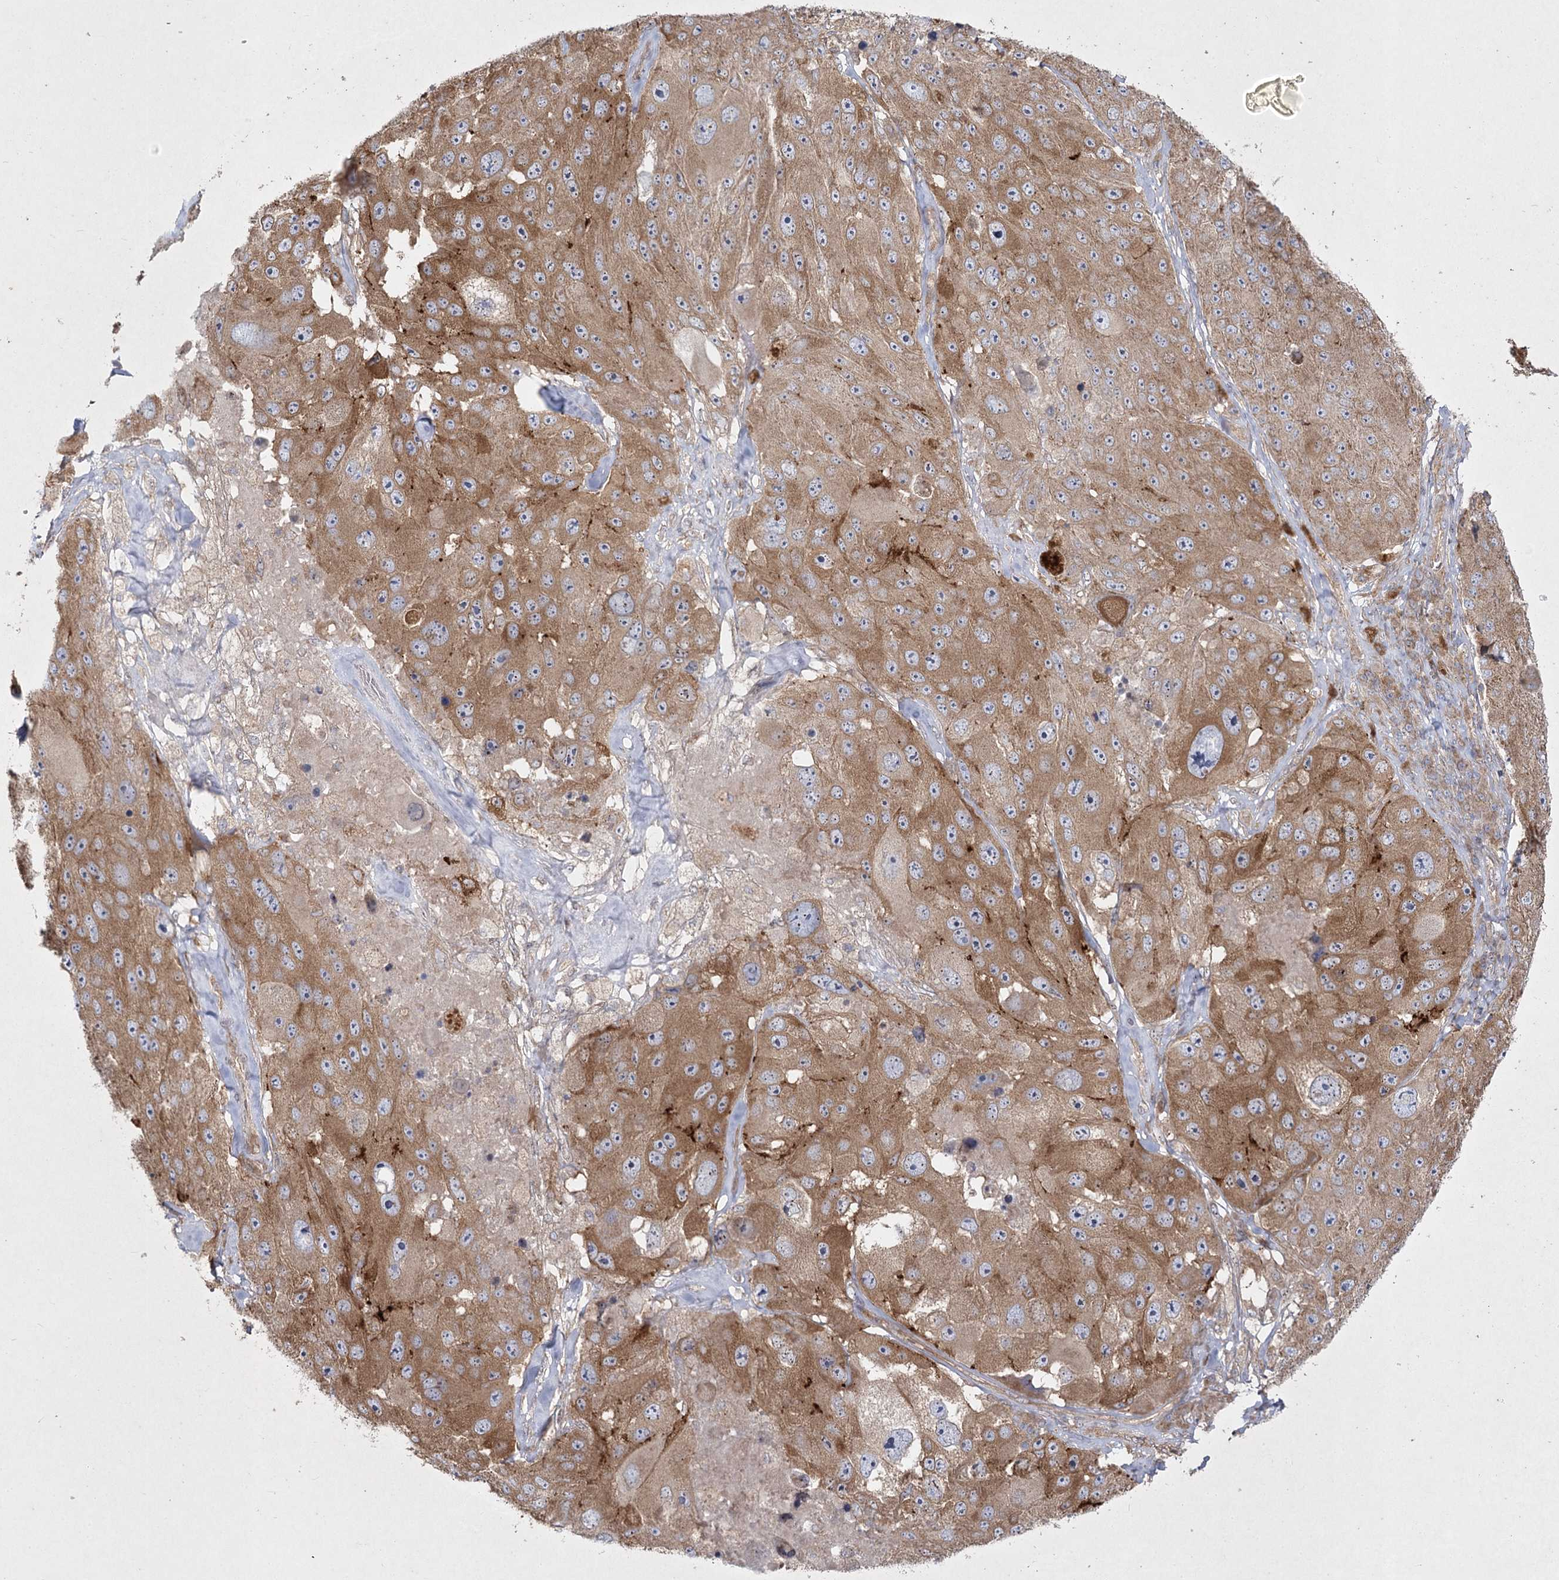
{"staining": {"intensity": "moderate", "quantity": ">75%", "location": "cytoplasmic/membranous"}, "tissue": "melanoma", "cell_type": "Tumor cells", "image_type": "cancer", "snomed": [{"axis": "morphology", "description": "Malignant melanoma, Metastatic site"}, {"axis": "topography", "description": "Lymph node"}], "caption": "DAB immunohistochemical staining of human melanoma exhibits moderate cytoplasmic/membranous protein expression in approximately >75% of tumor cells.", "gene": "SH3TC1", "patient": {"sex": "male", "age": 62}}